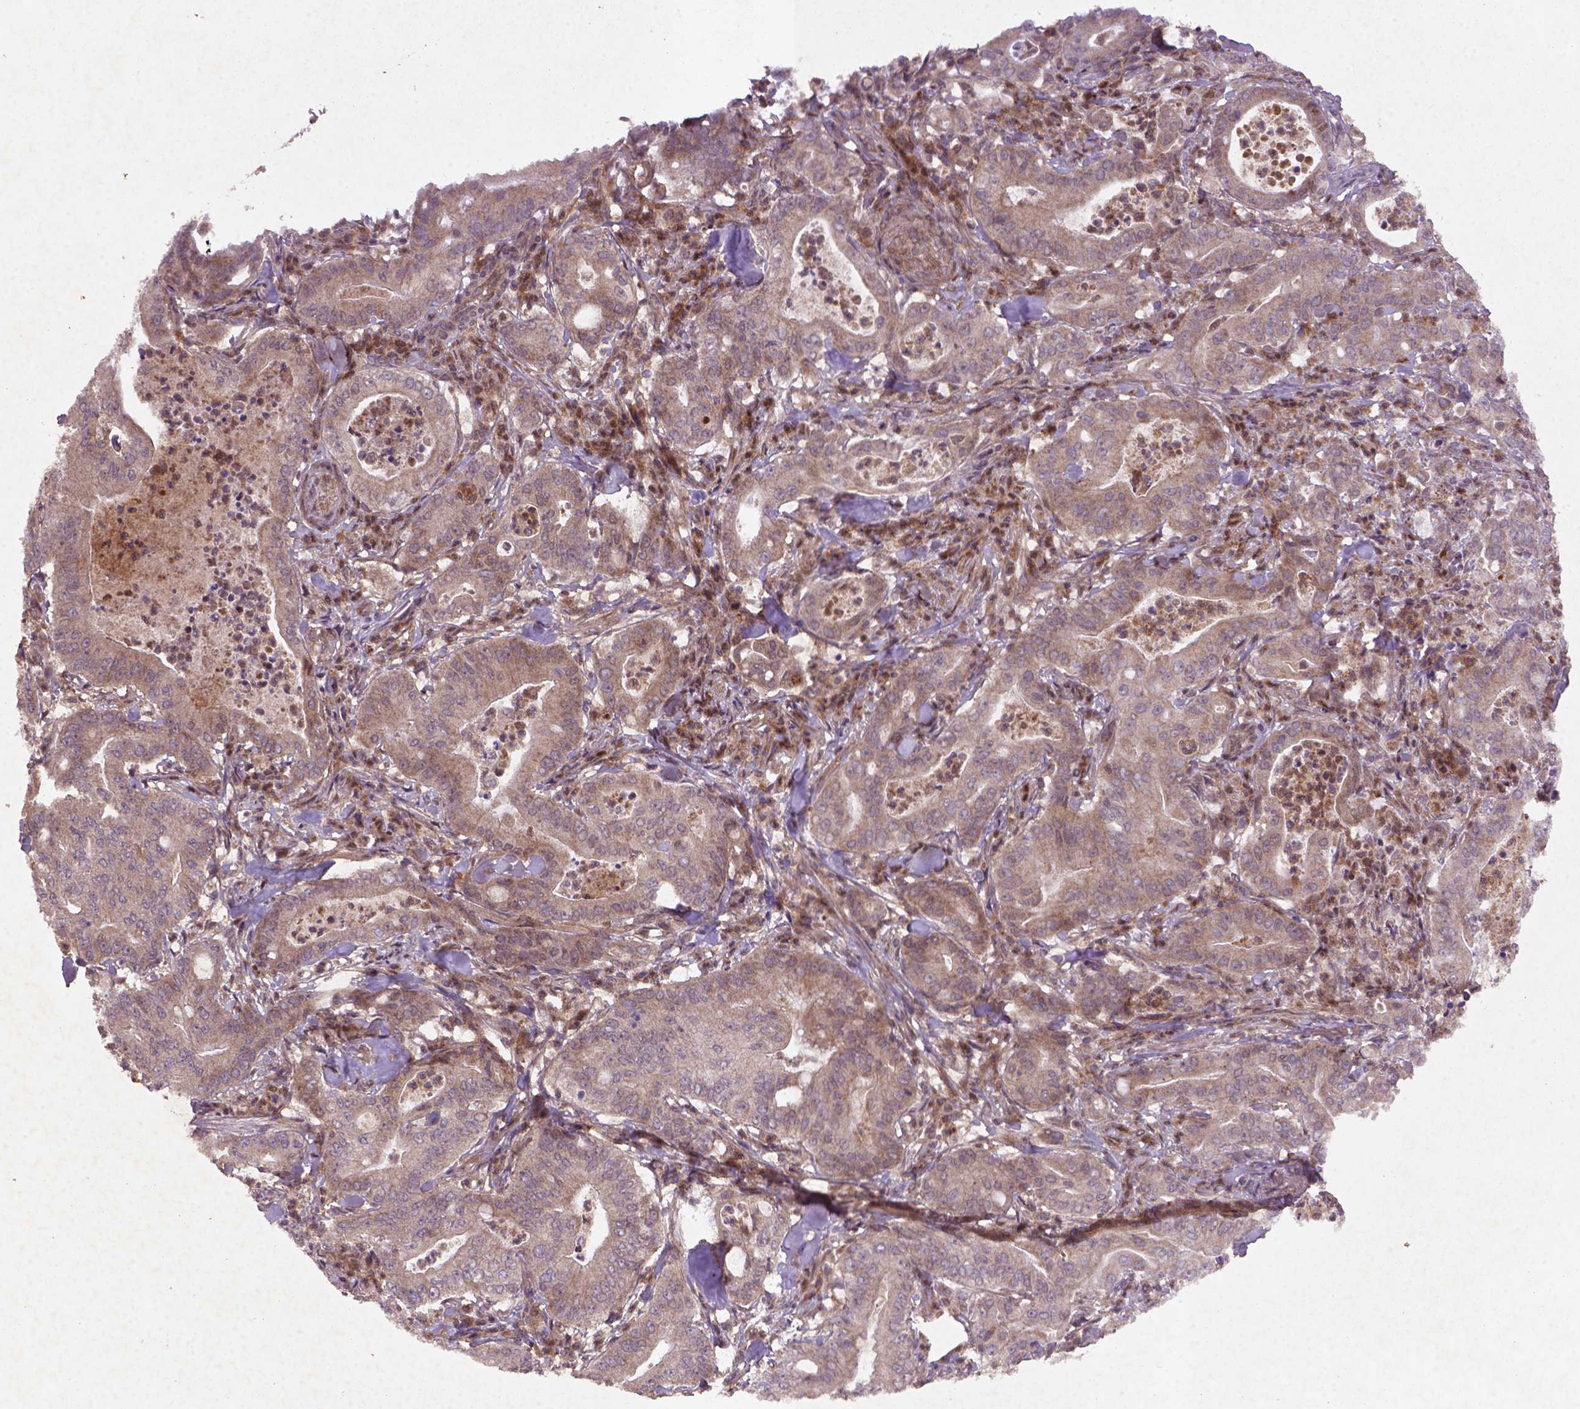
{"staining": {"intensity": "weak", "quantity": "25%-75%", "location": "cytoplasmic/membranous"}, "tissue": "pancreatic cancer", "cell_type": "Tumor cells", "image_type": "cancer", "snomed": [{"axis": "morphology", "description": "Adenocarcinoma, NOS"}, {"axis": "topography", "description": "Pancreas"}], "caption": "There is low levels of weak cytoplasmic/membranous expression in tumor cells of pancreatic cancer, as demonstrated by immunohistochemical staining (brown color).", "gene": "NIPAL2", "patient": {"sex": "male", "age": 71}}